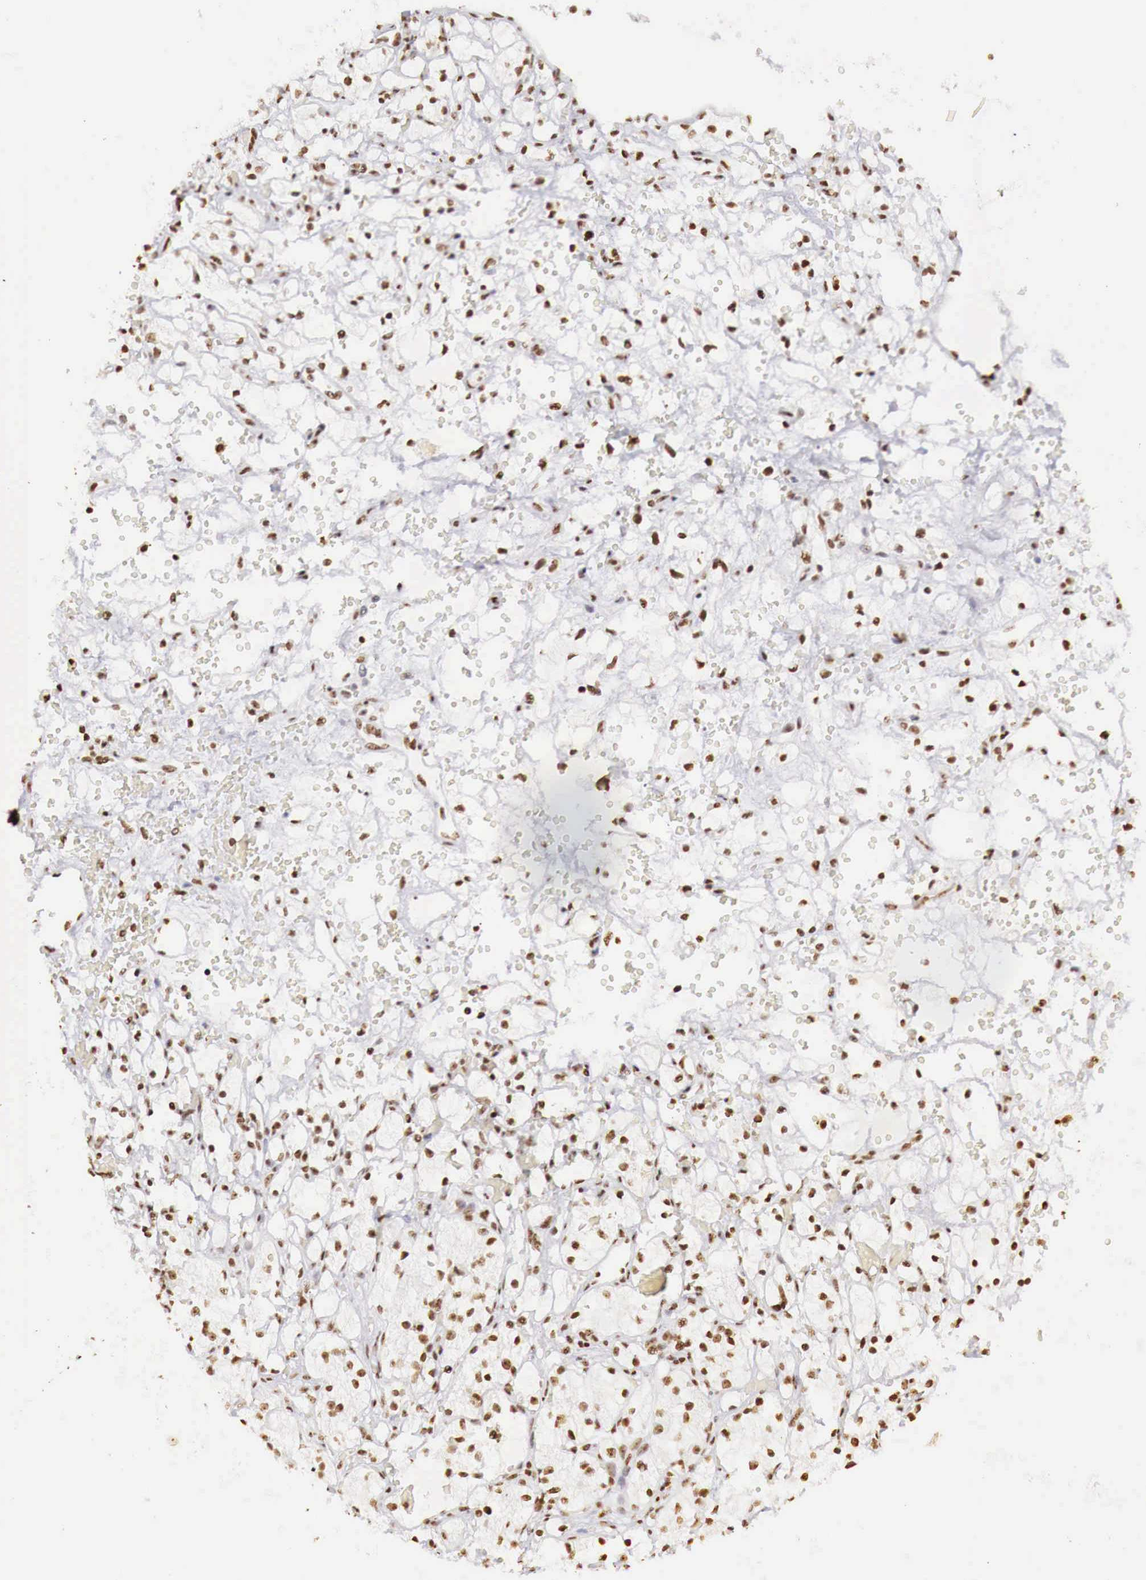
{"staining": {"intensity": "strong", "quantity": ">75%", "location": "nuclear"}, "tissue": "renal cancer", "cell_type": "Tumor cells", "image_type": "cancer", "snomed": [{"axis": "morphology", "description": "Adenocarcinoma, NOS"}, {"axis": "topography", "description": "Kidney"}], "caption": "Immunohistochemical staining of renal cancer (adenocarcinoma) exhibits strong nuclear protein staining in approximately >75% of tumor cells.", "gene": "DKC1", "patient": {"sex": "female", "age": 60}}